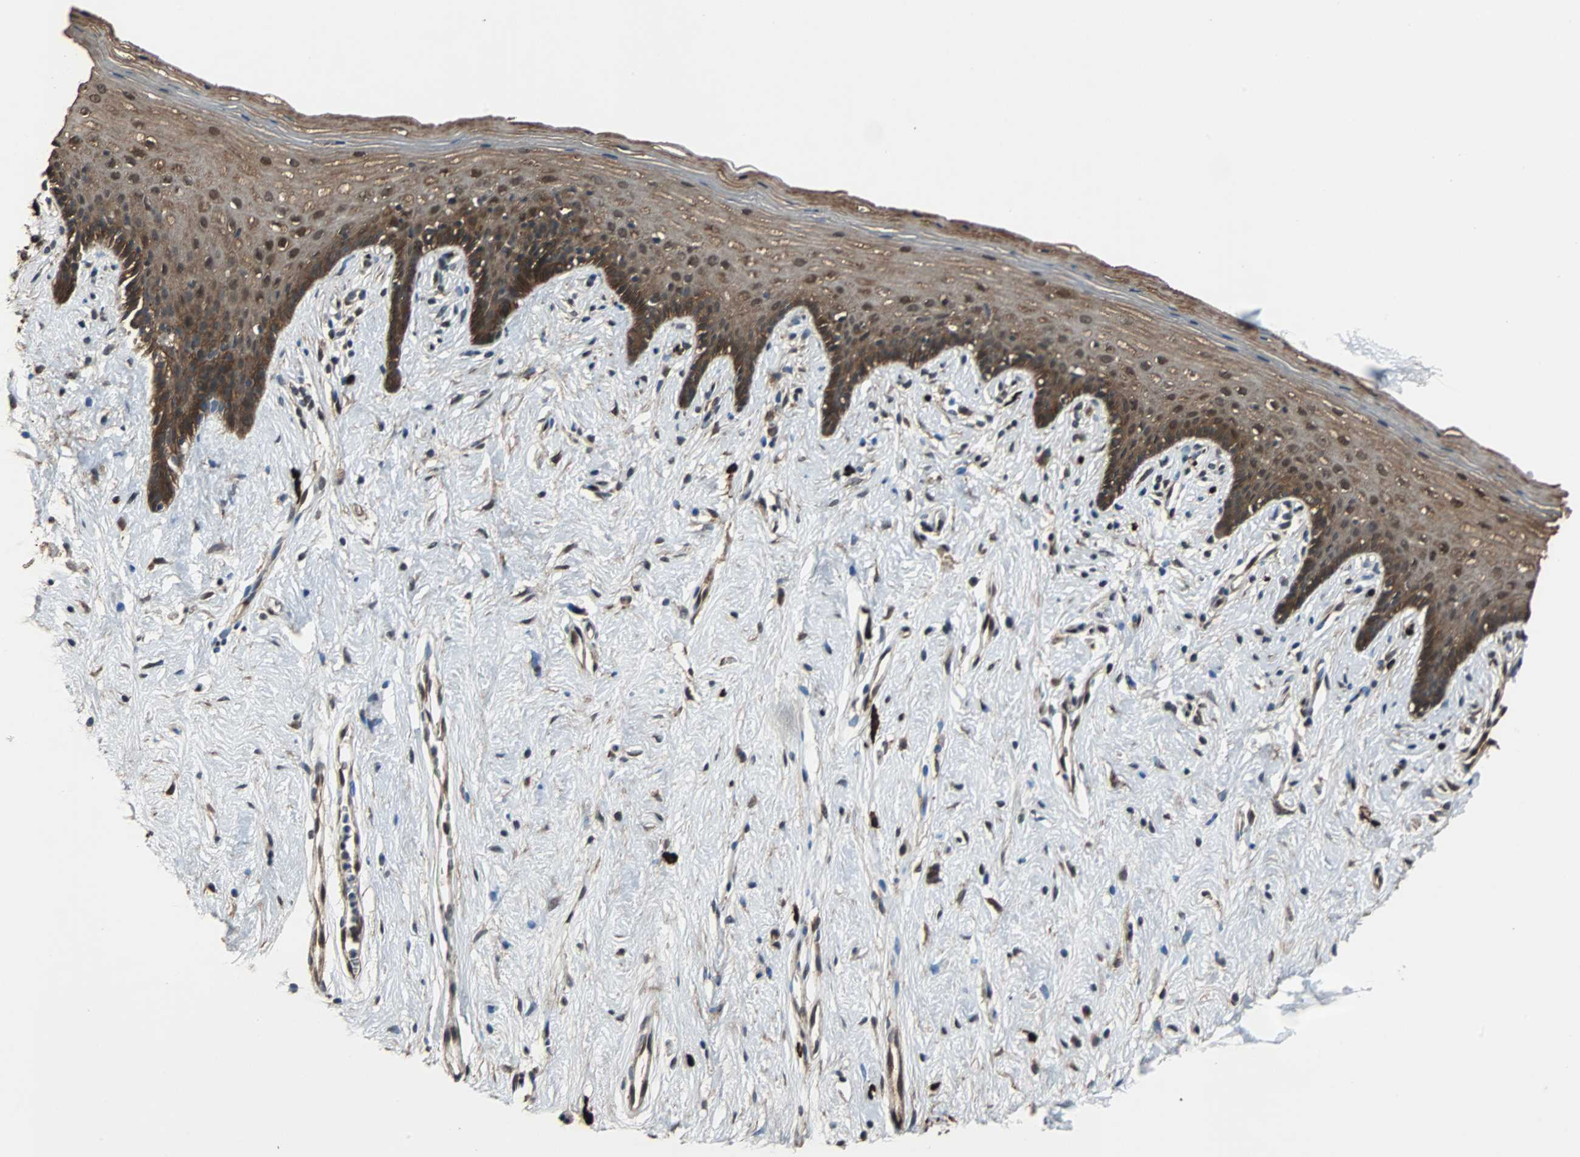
{"staining": {"intensity": "strong", "quantity": ">75%", "location": "cytoplasmic/membranous,nuclear"}, "tissue": "vagina", "cell_type": "Squamous epithelial cells", "image_type": "normal", "snomed": [{"axis": "morphology", "description": "Normal tissue, NOS"}, {"axis": "topography", "description": "Vagina"}], "caption": "Immunohistochemistry image of benign vagina: vagina stained using immunohistochemistry shows high levels of strong protein expression localized specifically in the cytoplasmic/membranous,nuclear of squamous epithelial cells, appearing as a cytoplasmic/membranous,nuclear brown color.", "gene": "NDRG1", "patient": {"sex": "female", "age": 44}}